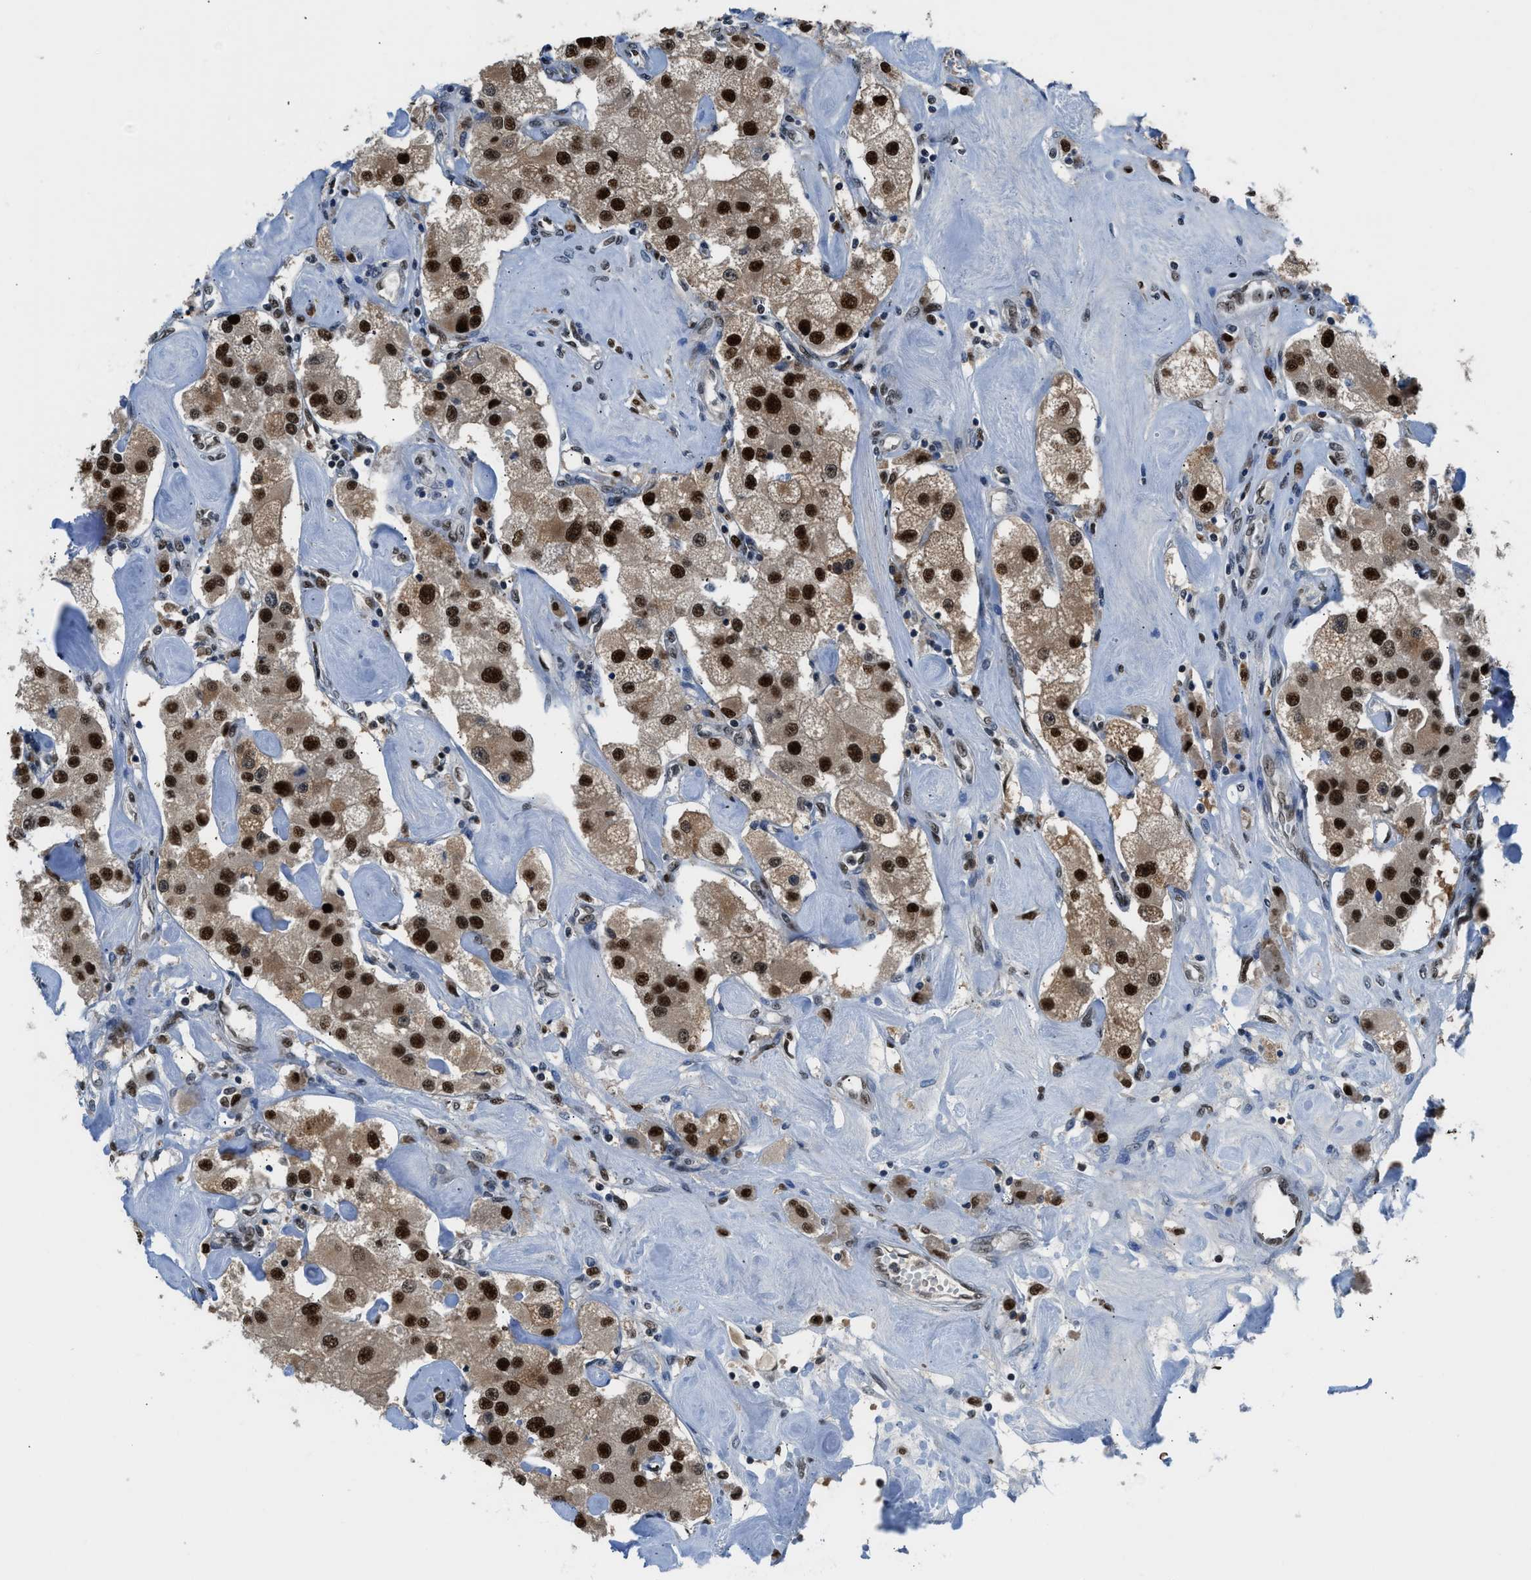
{"staining": {"intensity": "strong", "quantity": ">75%", "location": "nuclear"}, "tissue": "carcinoid", "cell_type": "Tumor cells", "image_type": "cancer", "snomed": [{"axis": "morphology", "description": "Carcinoid, malignant, NOS"}, {"axis": "topography", "description": "Pancreas"}], "caption": "Human malignant carcinoid stained with a protein marker shows strong staining in tumor cells.", "gene": "ALX1", "patient": {"sex": "male", "age": 41}}